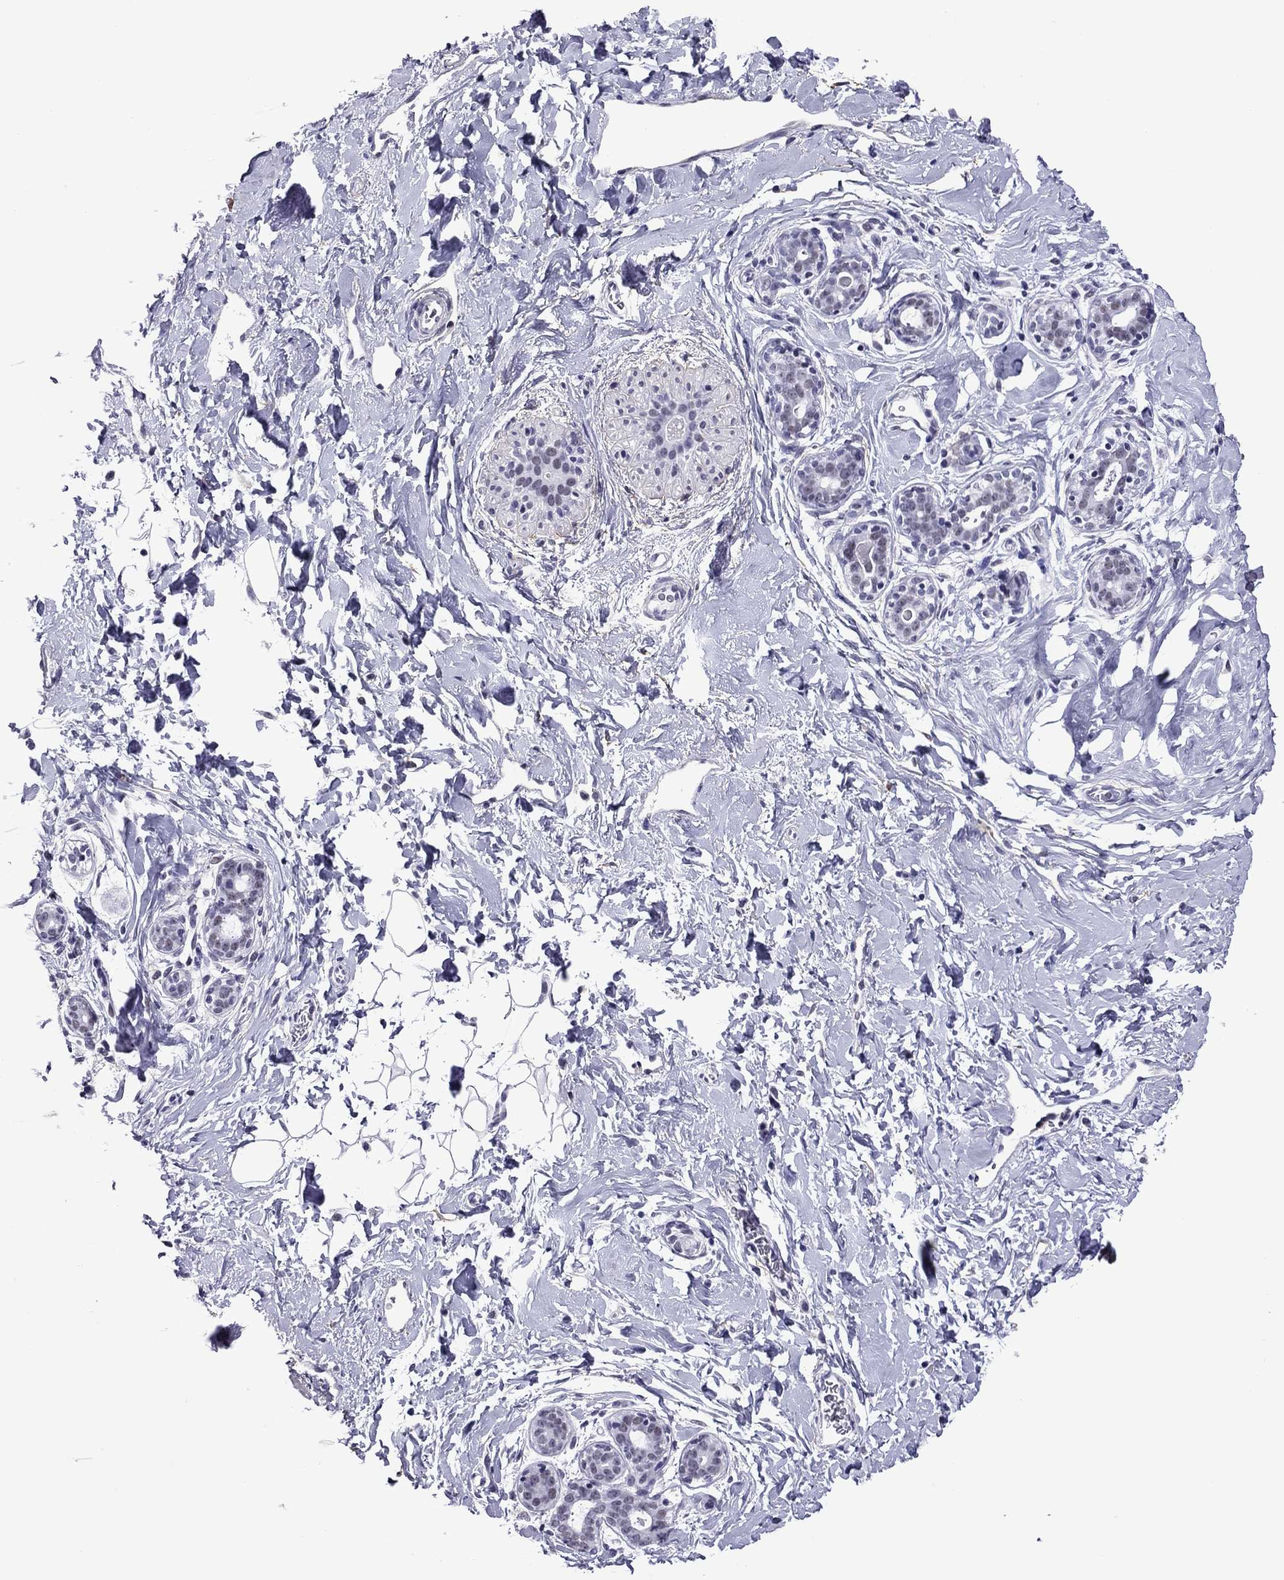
{"staining": {"intensity": "negative", "quantity": "none", "location": "none"}, "tissue": "breast", "cell_type": "Adipocytes", "image_type": "normal", "snomed": [{"axis": "morphology", "description": "Normal tissue, NOS"}, {"axis": "topography", "description": "Breast"}], "caption": "An image of human breast is negative for staining in adipocytes.", "gene": "ZNF646", "patient": {"sex": "female", "age": 43}}